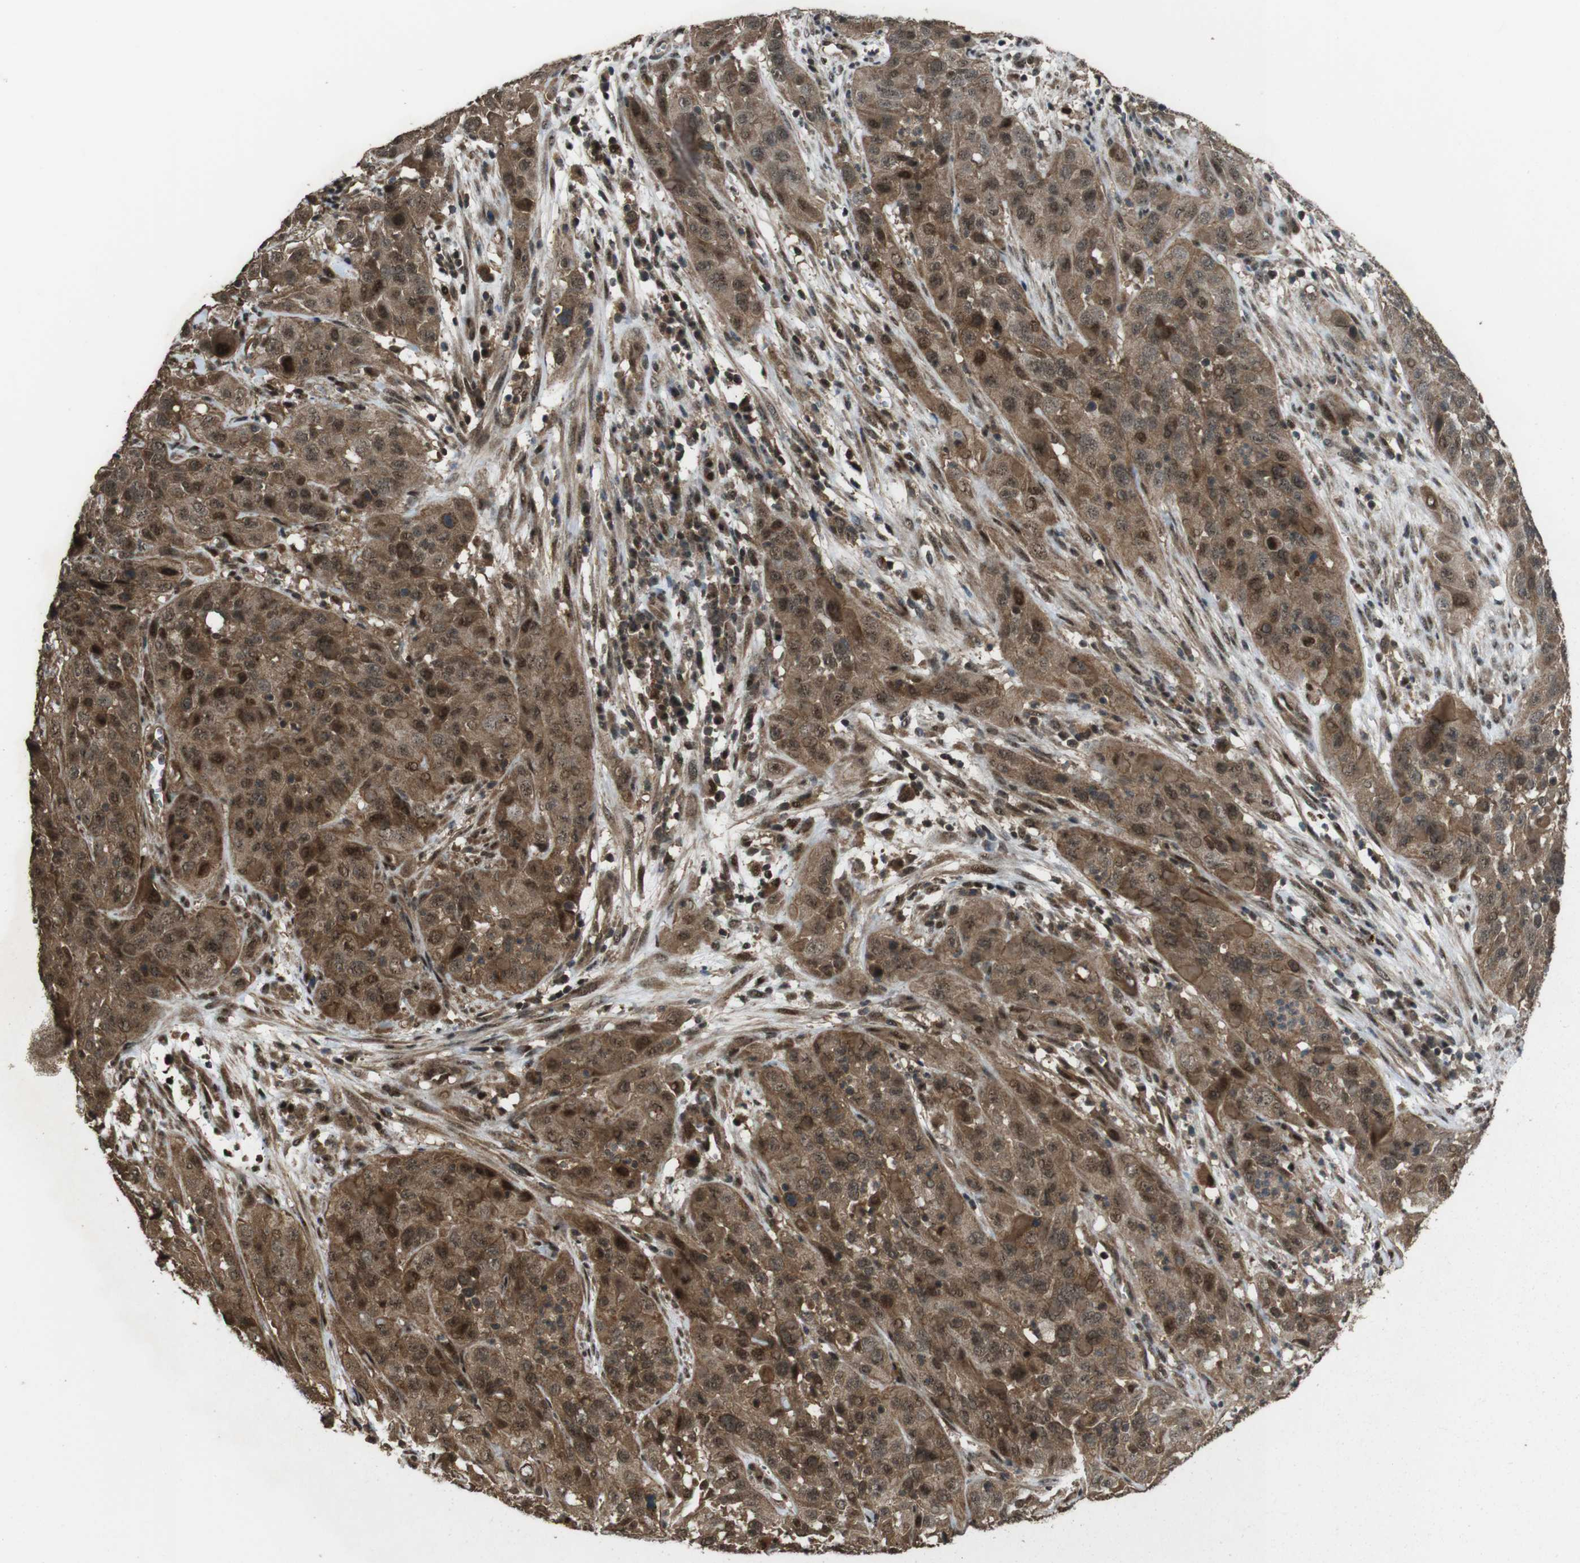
{"staining": {"intensity": "moderate", "quantity": ">75%", "location": "cytoplasmic/membranous,nuclear"}, "tissue": "cervical cancer", "cell_type": "Tumor cells", "image_type": "cancer", "snomed": [{"axis": "morphology", "description": "Squamous cell carcinoma, NOS"}, {"axis": "topography", "description": "Cervix"}], "caption": "Cervical cancer stained with IHC demonstrates moderate cytoplasmic/membranous and nuclear positivity in approximately >75% of tumor cells.", "gene": "CDC34", "patient": {"sex": "female", "age": 32}}